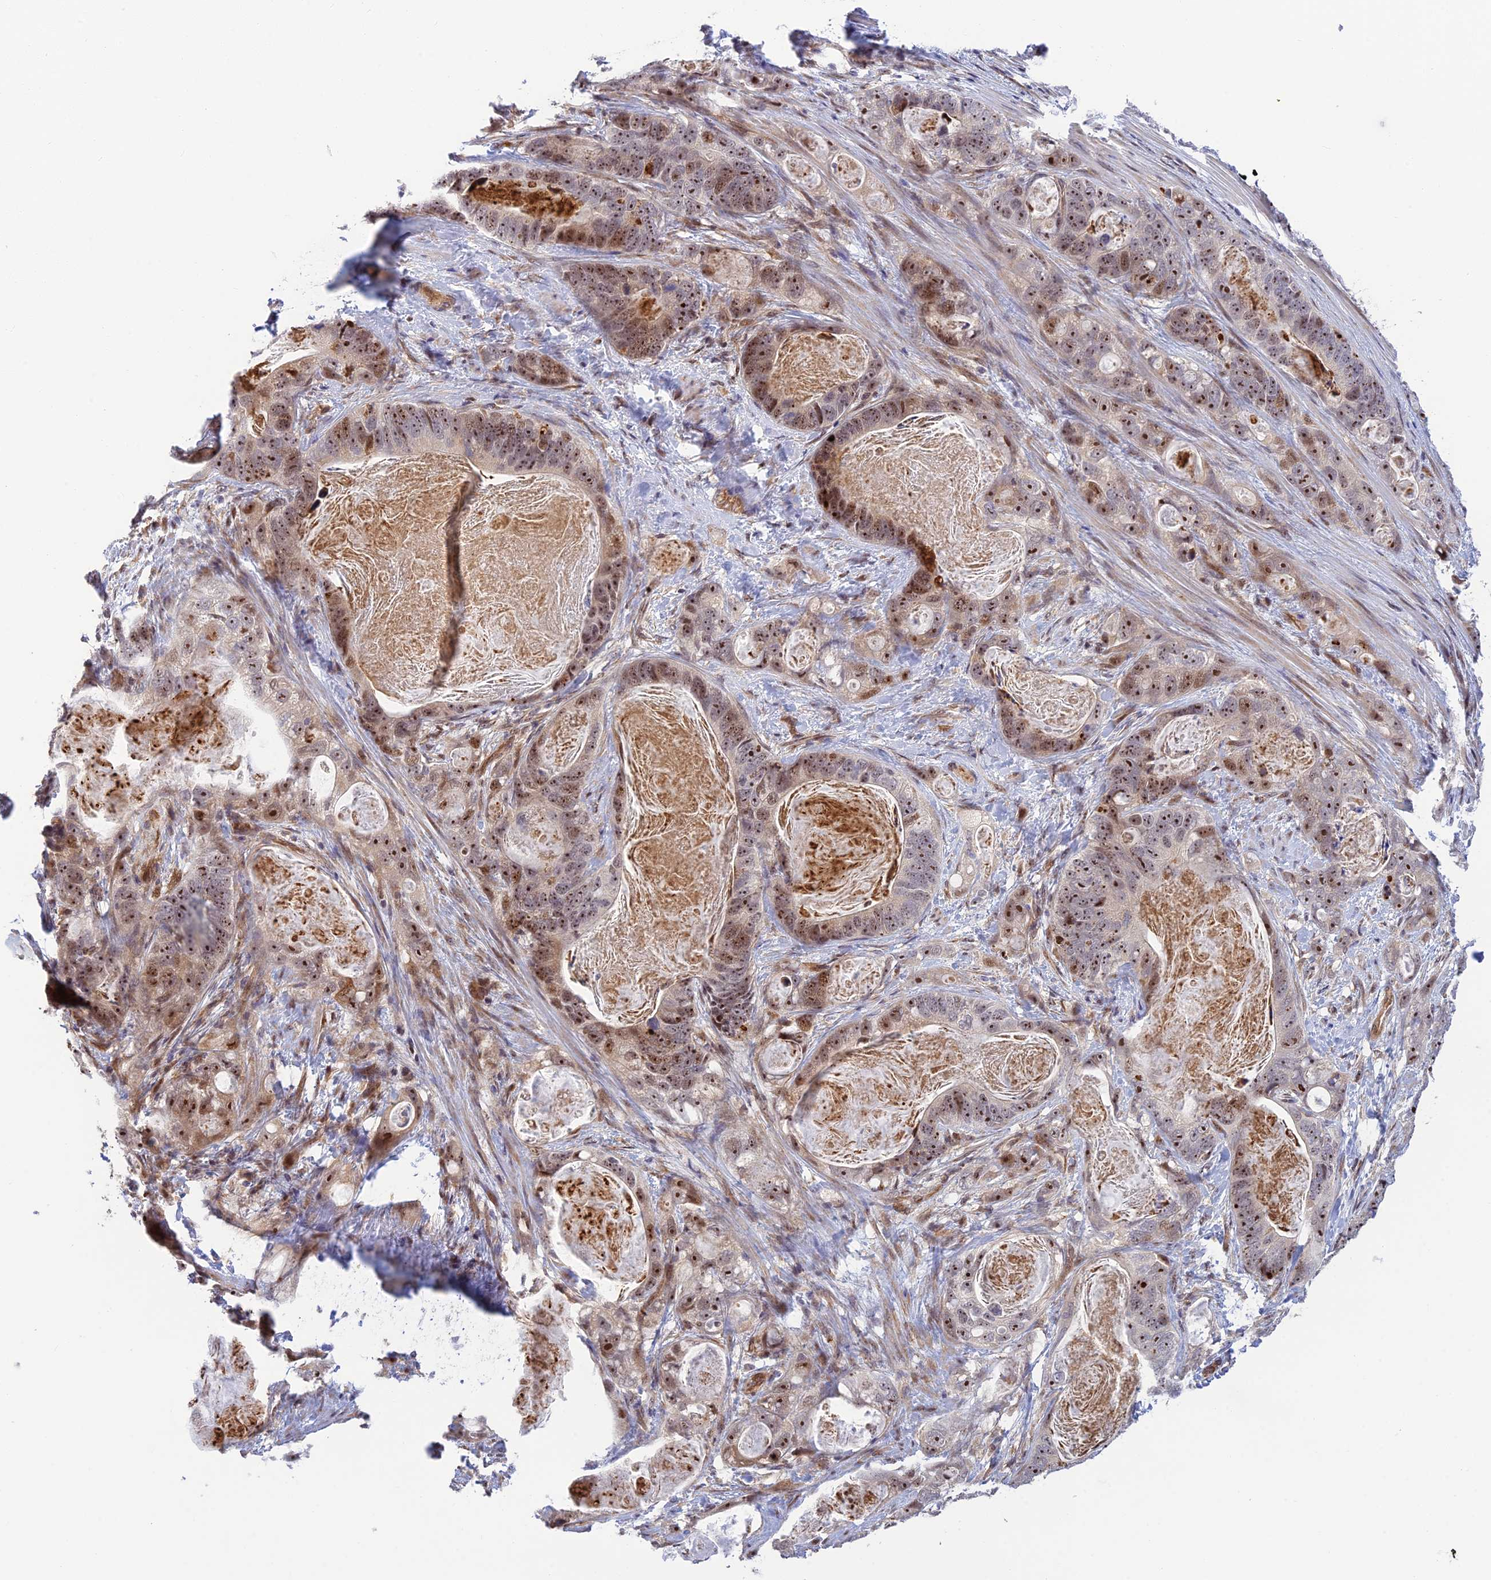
{"staining": {"intensity": "moderate", "quantity": ">75%", "location": "nuclear"}, "tissue": "stomach cancer", "cell_type": "Tumor cells", "image_type": "cancer", "snomed": [{"axis": "morphology", "description": "Normal tissue, NOS"}, {"axis": "morphology", "description": "Adenocarcinoma, NOS"}, {"axis": "topography", "description": "Stomach"}], "caption": "Tumor cells display medium levels of moderate nuclear expression in approximately >75% of cells in human stomach cancer (adenocarcinoma).", "gene": "UFSP2", "patient": {"sex": "female", "age": 89}}